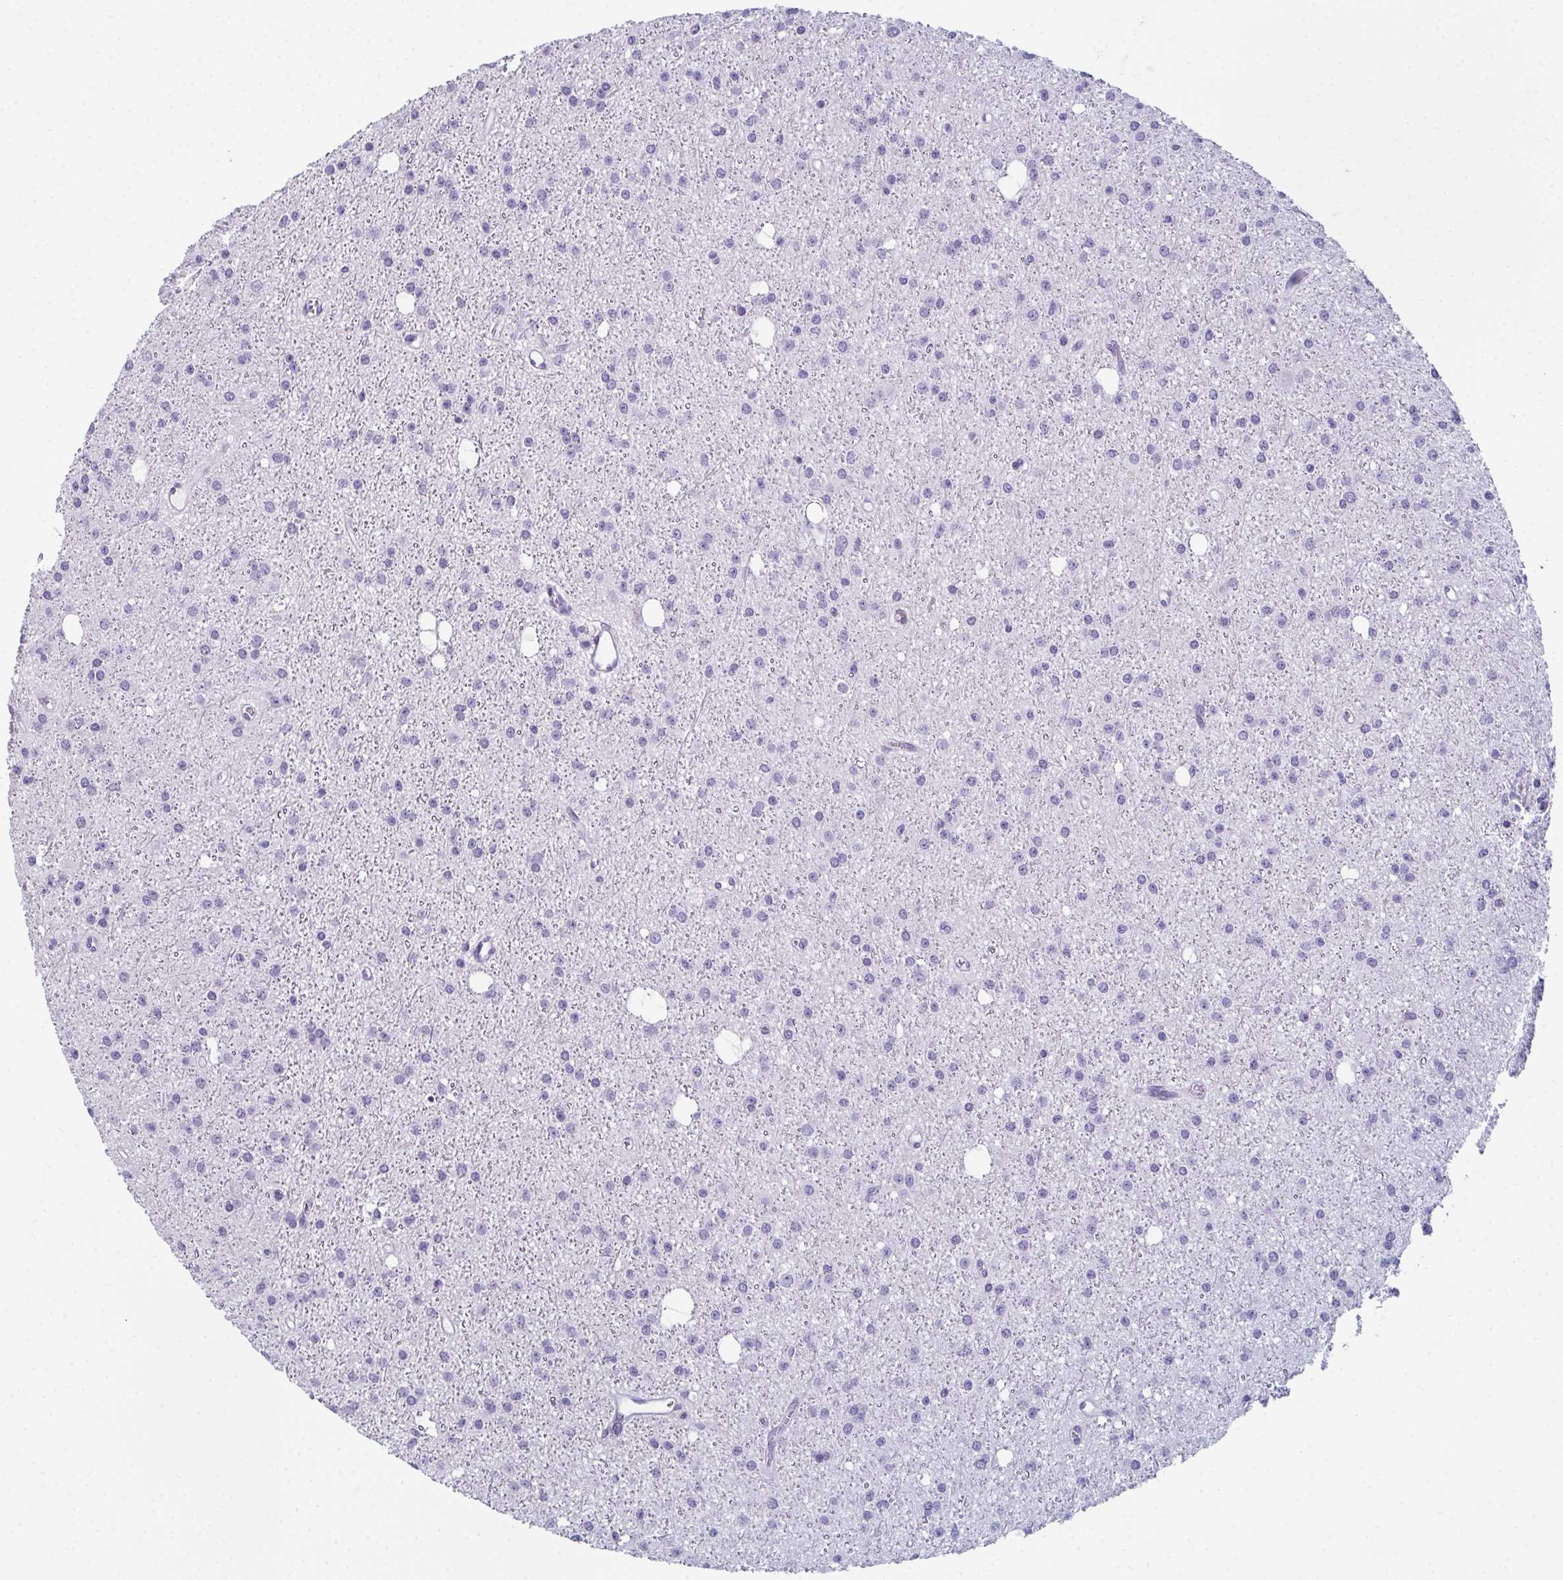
{"staining": {"intensity": "negative", "quantity": "none", "location": "none"}, "tissue": "glioma", "cell_type": "Tumor cells", "image_type": "cancer", "snomed": [{"axis": "morphology", "description": "Glioma, malignant, Low grade"}, {"axis": "topography", "description": "Brain"}], "caption": "A high-resolution image shows IHC staining of glioma, which exhibits no significant expression in tumor cells. (DAB IHC visualized using brightfield microscopy, high magnification).", "gene": "ENKUR", "patient": {"sex": "male", "age": 27}}